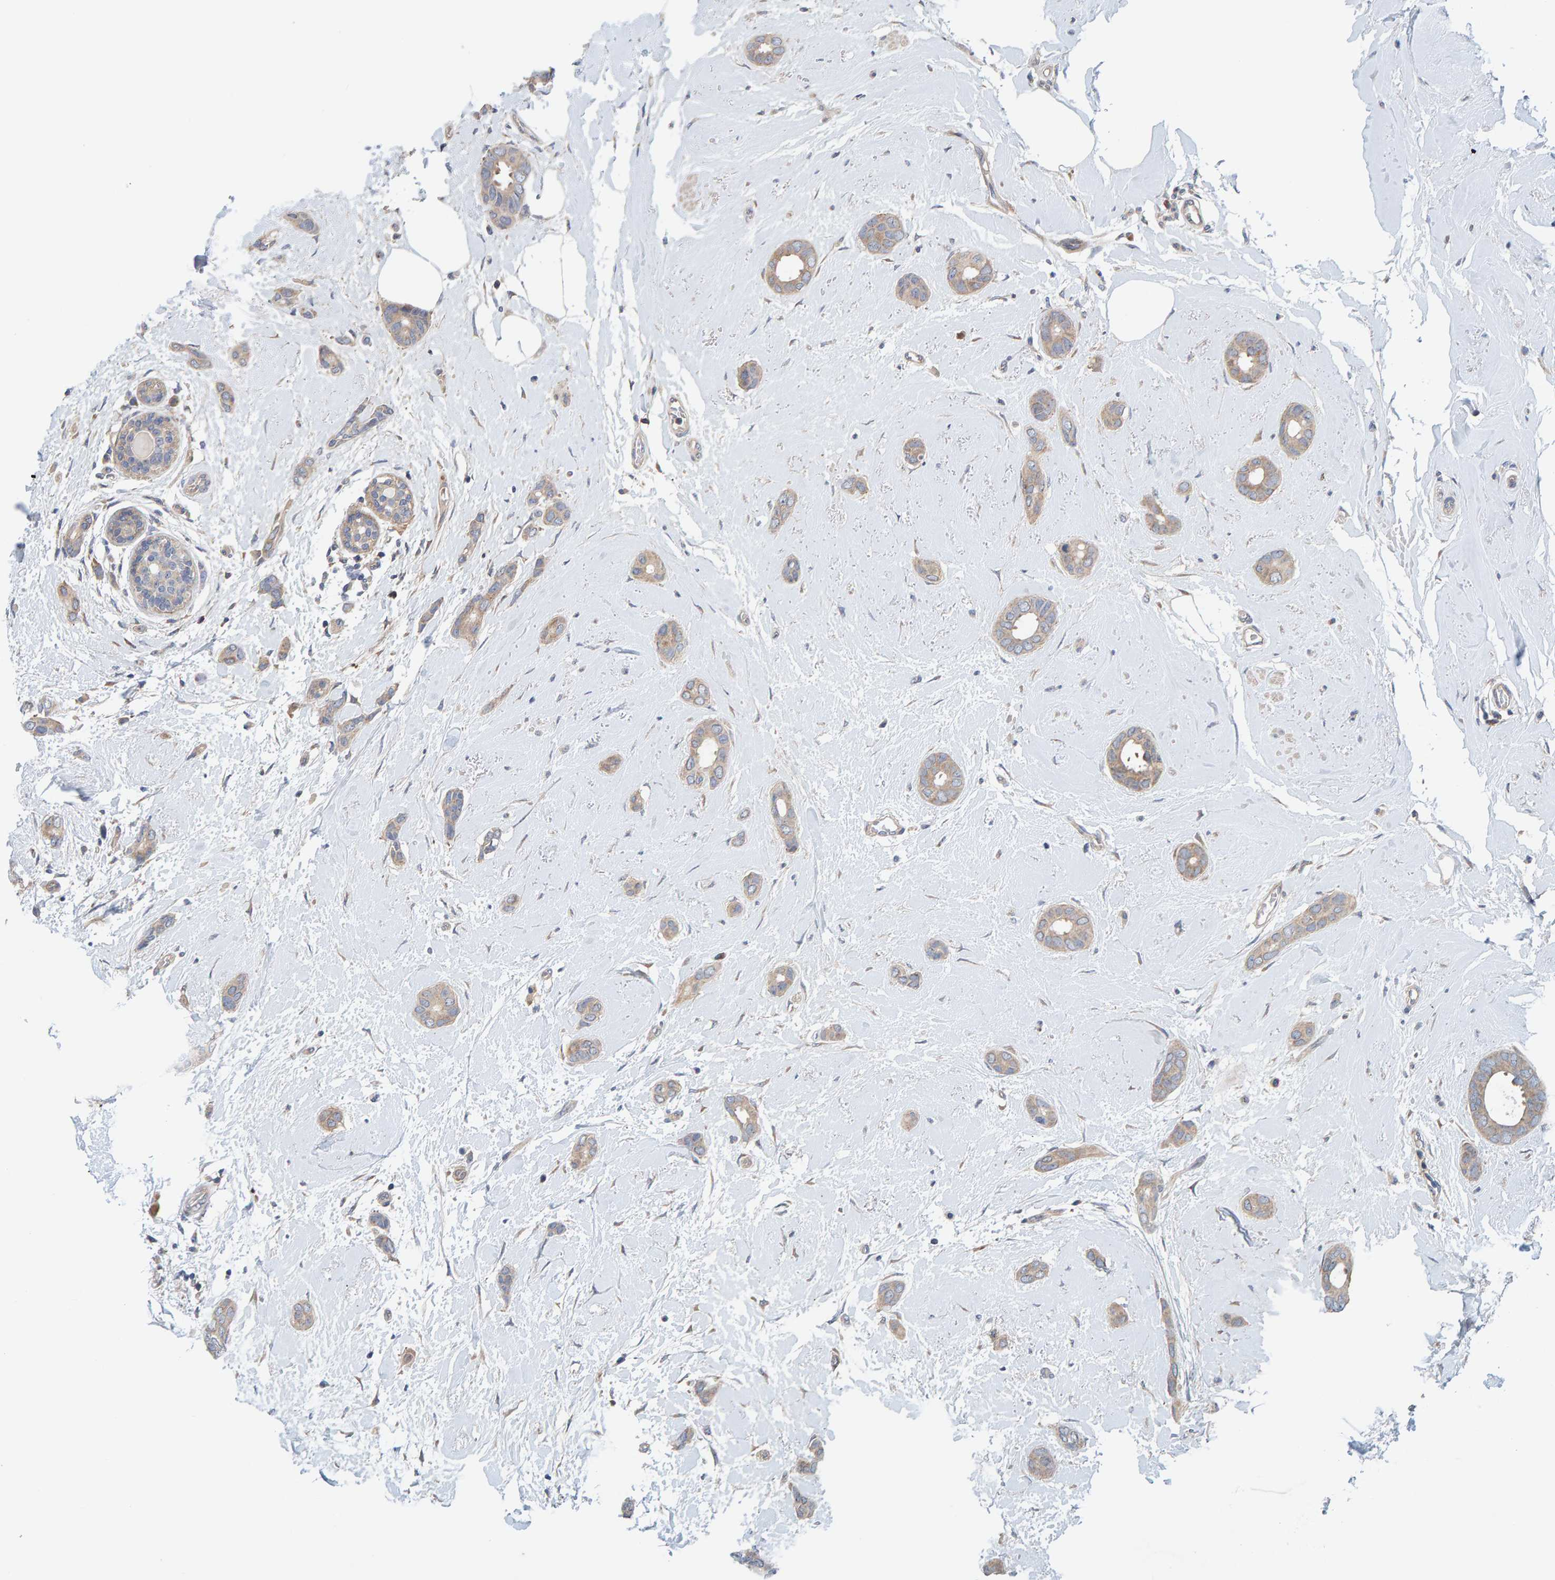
{"staining": {"intensity": "weak", "quantity": ">75%", "location": "cytoplasmic/membranous"}, "tissue": "breast cancer", "cell_type": "Tumor cells", "image_type": "cancer", "snomed": [{"axis": "morphology", "description": "Duct carcinoma"}, {"axis": "topography", "description": "Breast"}], "caption": "There is low levels of weak cytoplasmic/membranous staining in tumor cells of invasive ductal carcinoma (breast), as demonstrated by immunohistochemical staining (brown color).", "gene": "CCM2", "patient": {"sex": "female", "age": 55}}